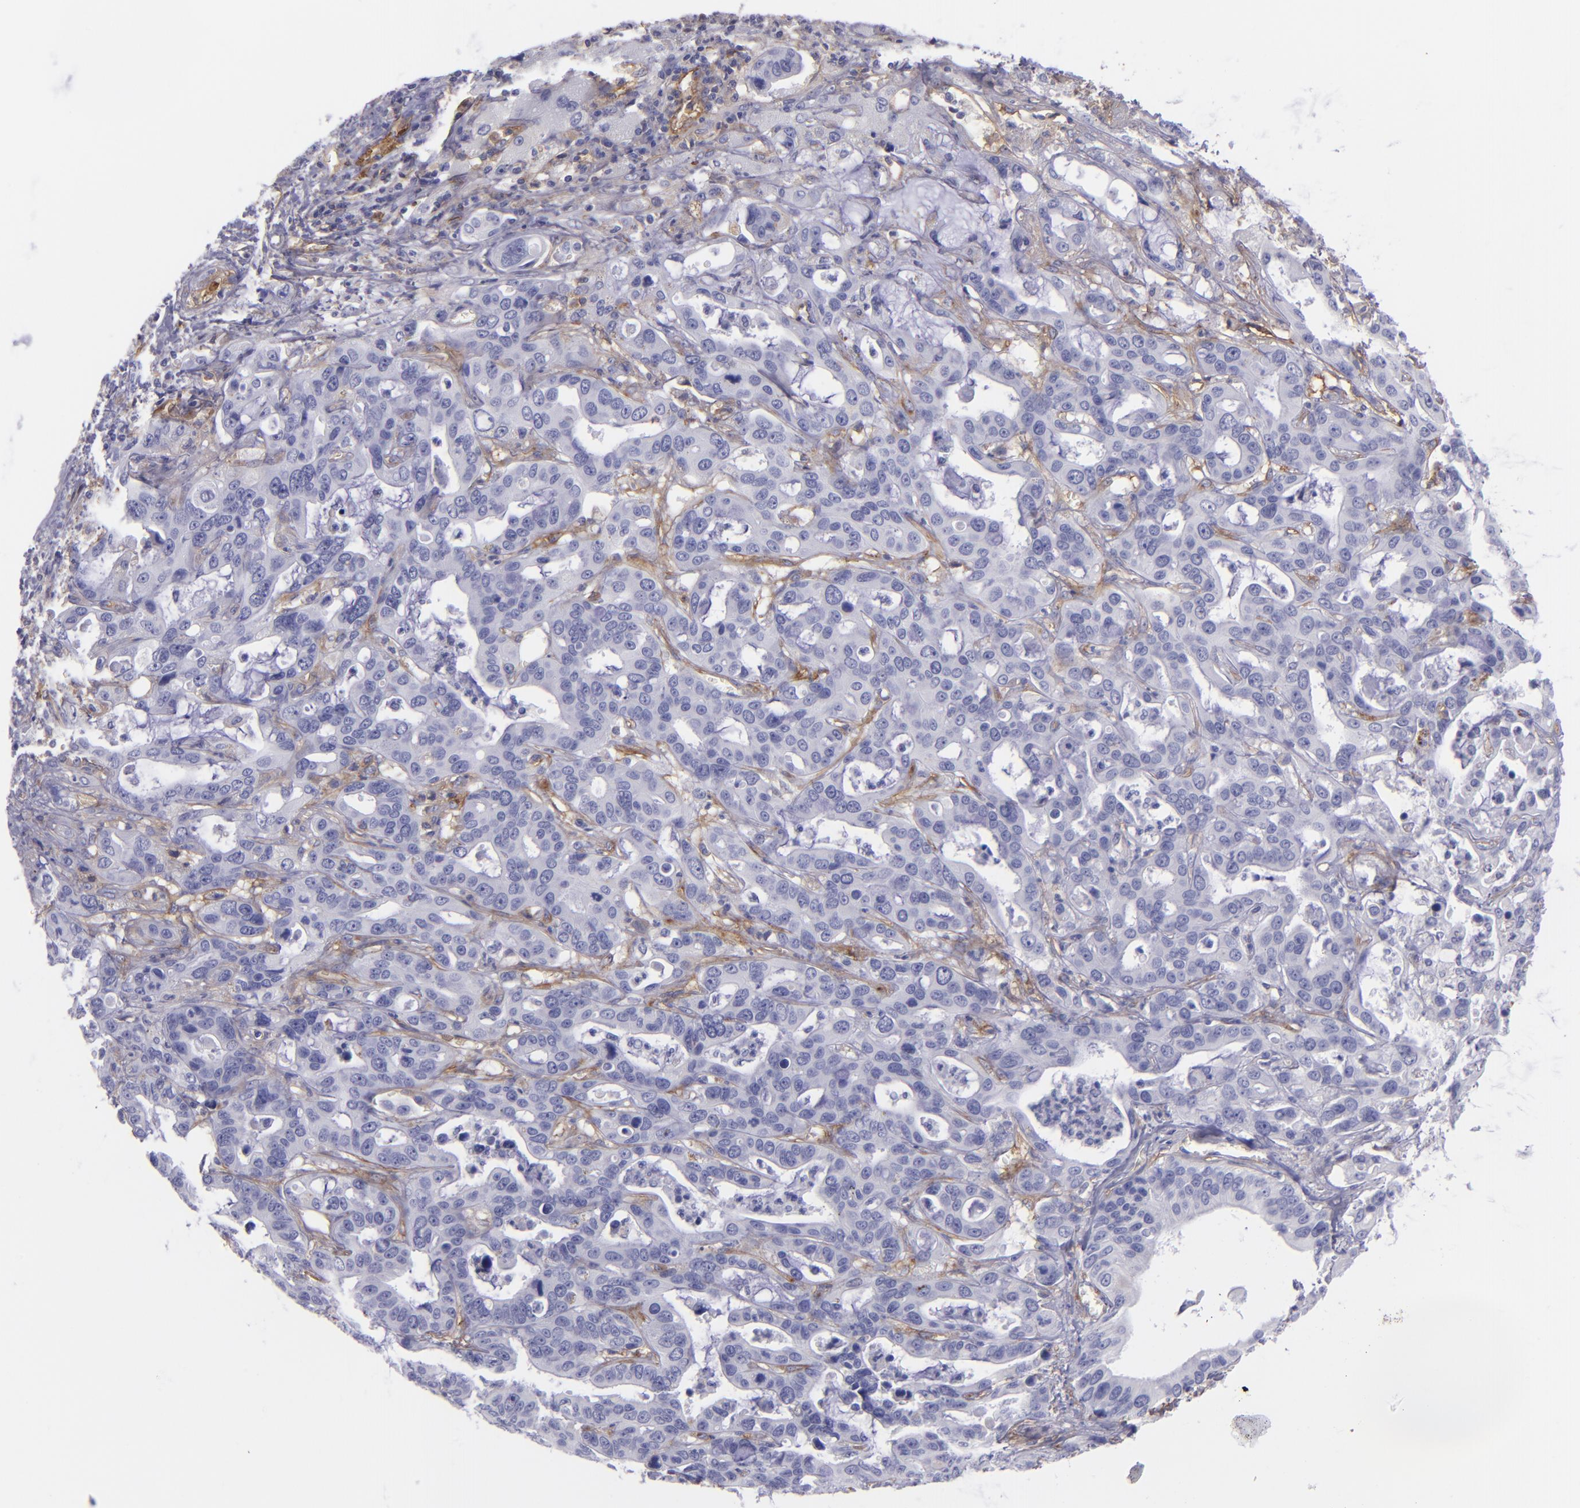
{"staining": {"intensity": "negative", "quantity": "none", "location": "none"}, "tissue": "liver cancer", "cell_type": "Tumor cells", "image_type": "cancer", "snomed": [{"axis": "morphology", "description": "Cholangiocarcinoma"}, {"axis": "topography", "description": "Liver"}], "caption": "DAB (3,3'-diaminobenzidine) immunohistochemical staining of liver cancer (cholangiocarcinoma) displays no significant expression in tumor cells.", "gene": "ENTPD1", "patient": {"sex": "female", "age": 65}}